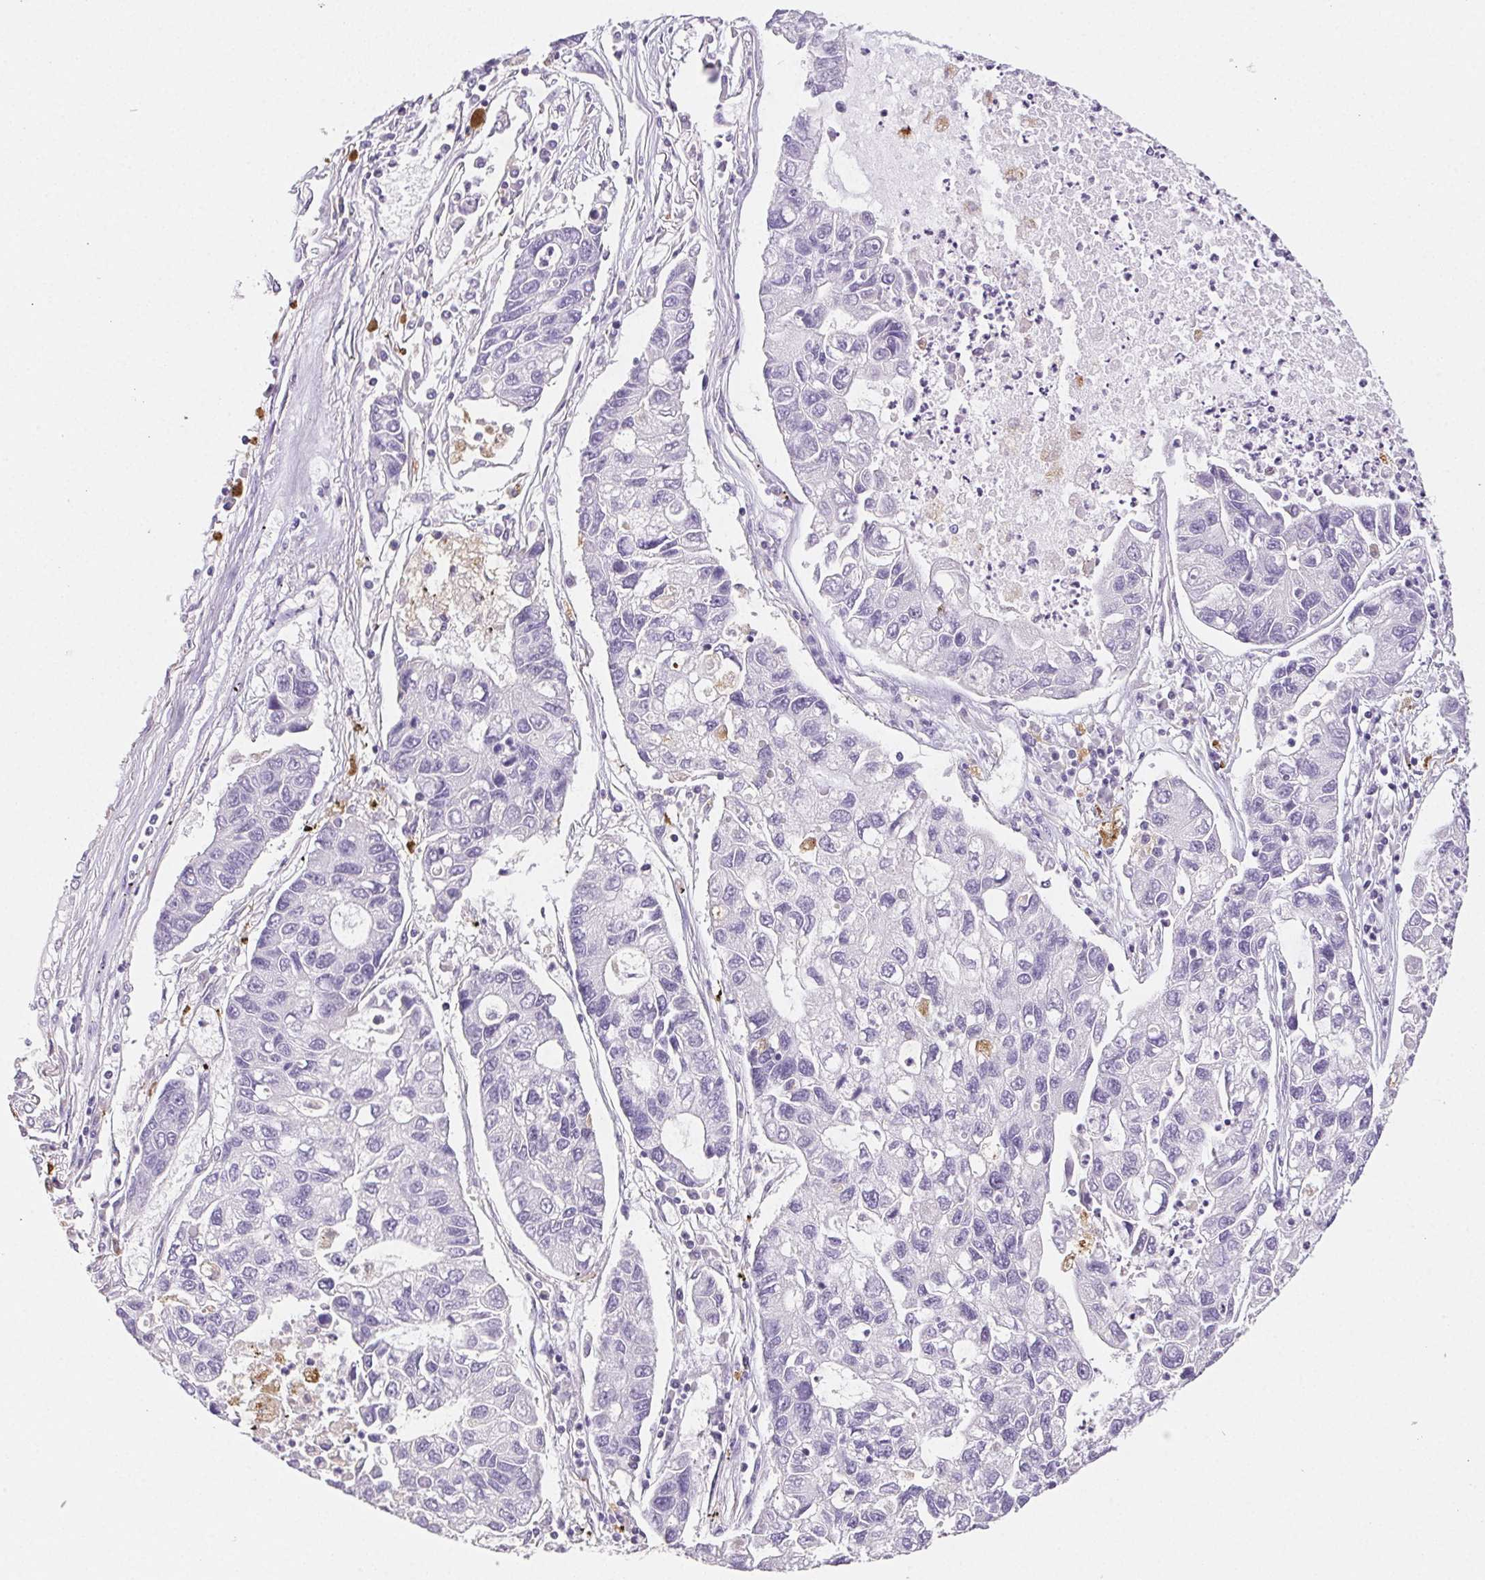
{"staining": {"intensity": "negative", "quantity": "none", "location": "none"}, "tissue": "lung cancer", "cell_type": "Tumor cells", "image_type": "cancer", "snomed": [{"axis": "morphology", "description": "Adenocarcinoma, NOS"}, {"axis": "topography", "description": "Bronchus"}, {"axis": "topography", "description": "Lung"}], "caption": "IHC of lung cancer reveals no positivity in tumor cells.", "gene": "LIPA", "patient": {"sex": "female", "age": 51}}